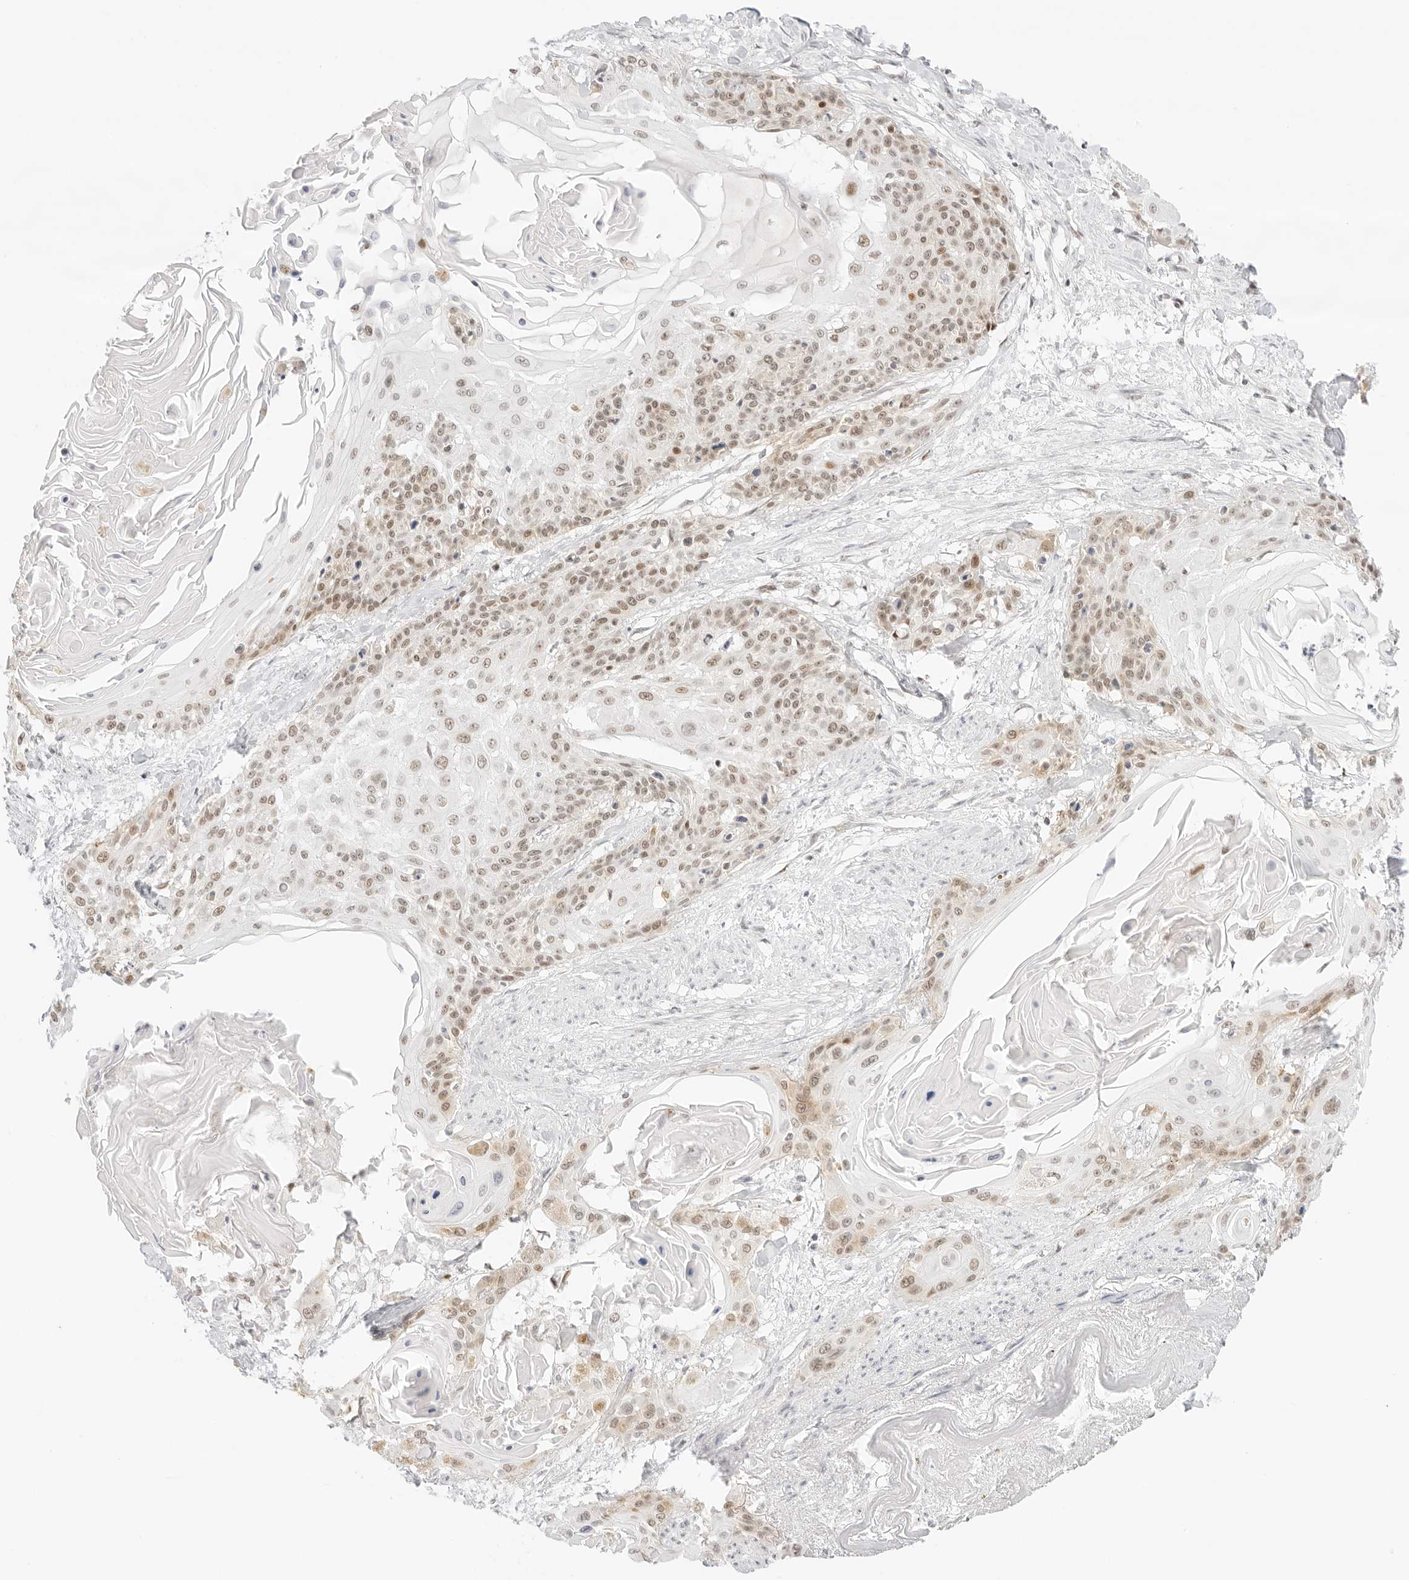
{"staining": {"intensity": "weak", "quantity": ">75%", "location": "nuclear"}, "tissue": "cervical cancer", "cell_type": "Tumor cells", "image_type": "cancer", "snomed": [{"axis": "morphology", "description": "Squamous cell carcinoma, NOS"}, {"axis": "topography", "description": "Cervix"}], "caption": "Immunohistochemical staining of human cervical cancer (squamous cell carcinoma) shows weak nuclear protein expression in approximately >75% of tumor cells.", "gene": "ITGA6", "patient": {"sex": "female", "age": 57}}